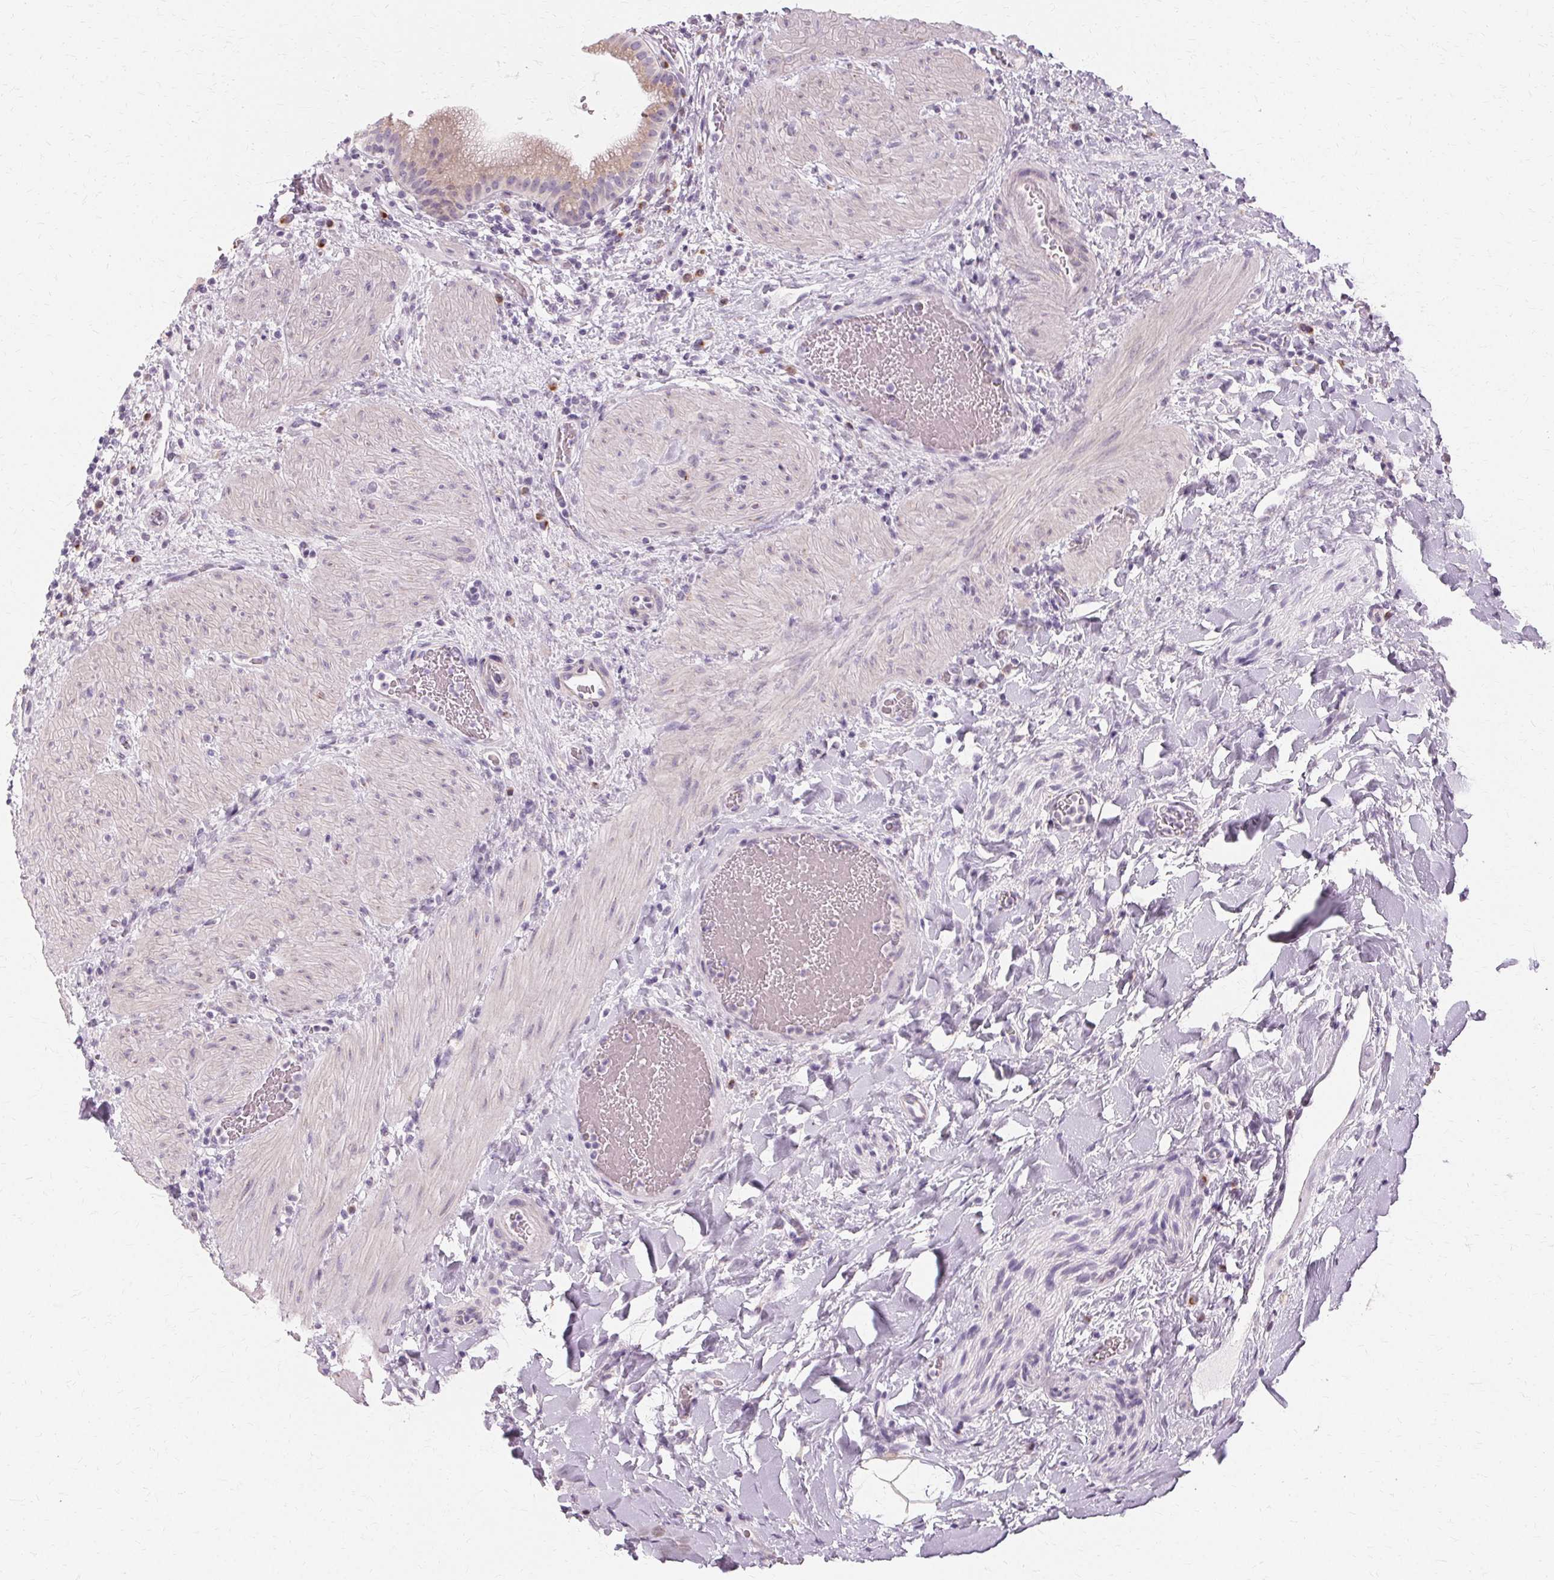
{"staining": {"intensity": "negative", "quantity": "none", "location": "none"}, "tissue": "gallbladder", "cell_type": "Glandular cells", "image_type": "normal", "snomed": [{"axis": "morphology", "description": "Normal tissue, NOS"}, {"axis": "topography", "description": "Gallbladder"}], "caption": "Glandular cells show no significant protein staining in unremarkable gallbladder. (Brightfield microscopy of DAB (3,3'-diaminobenzidine) immunohistochemistry at high magnification).", "gene": "FCRL3", "patient": {"sex": "male", "age": 26}}